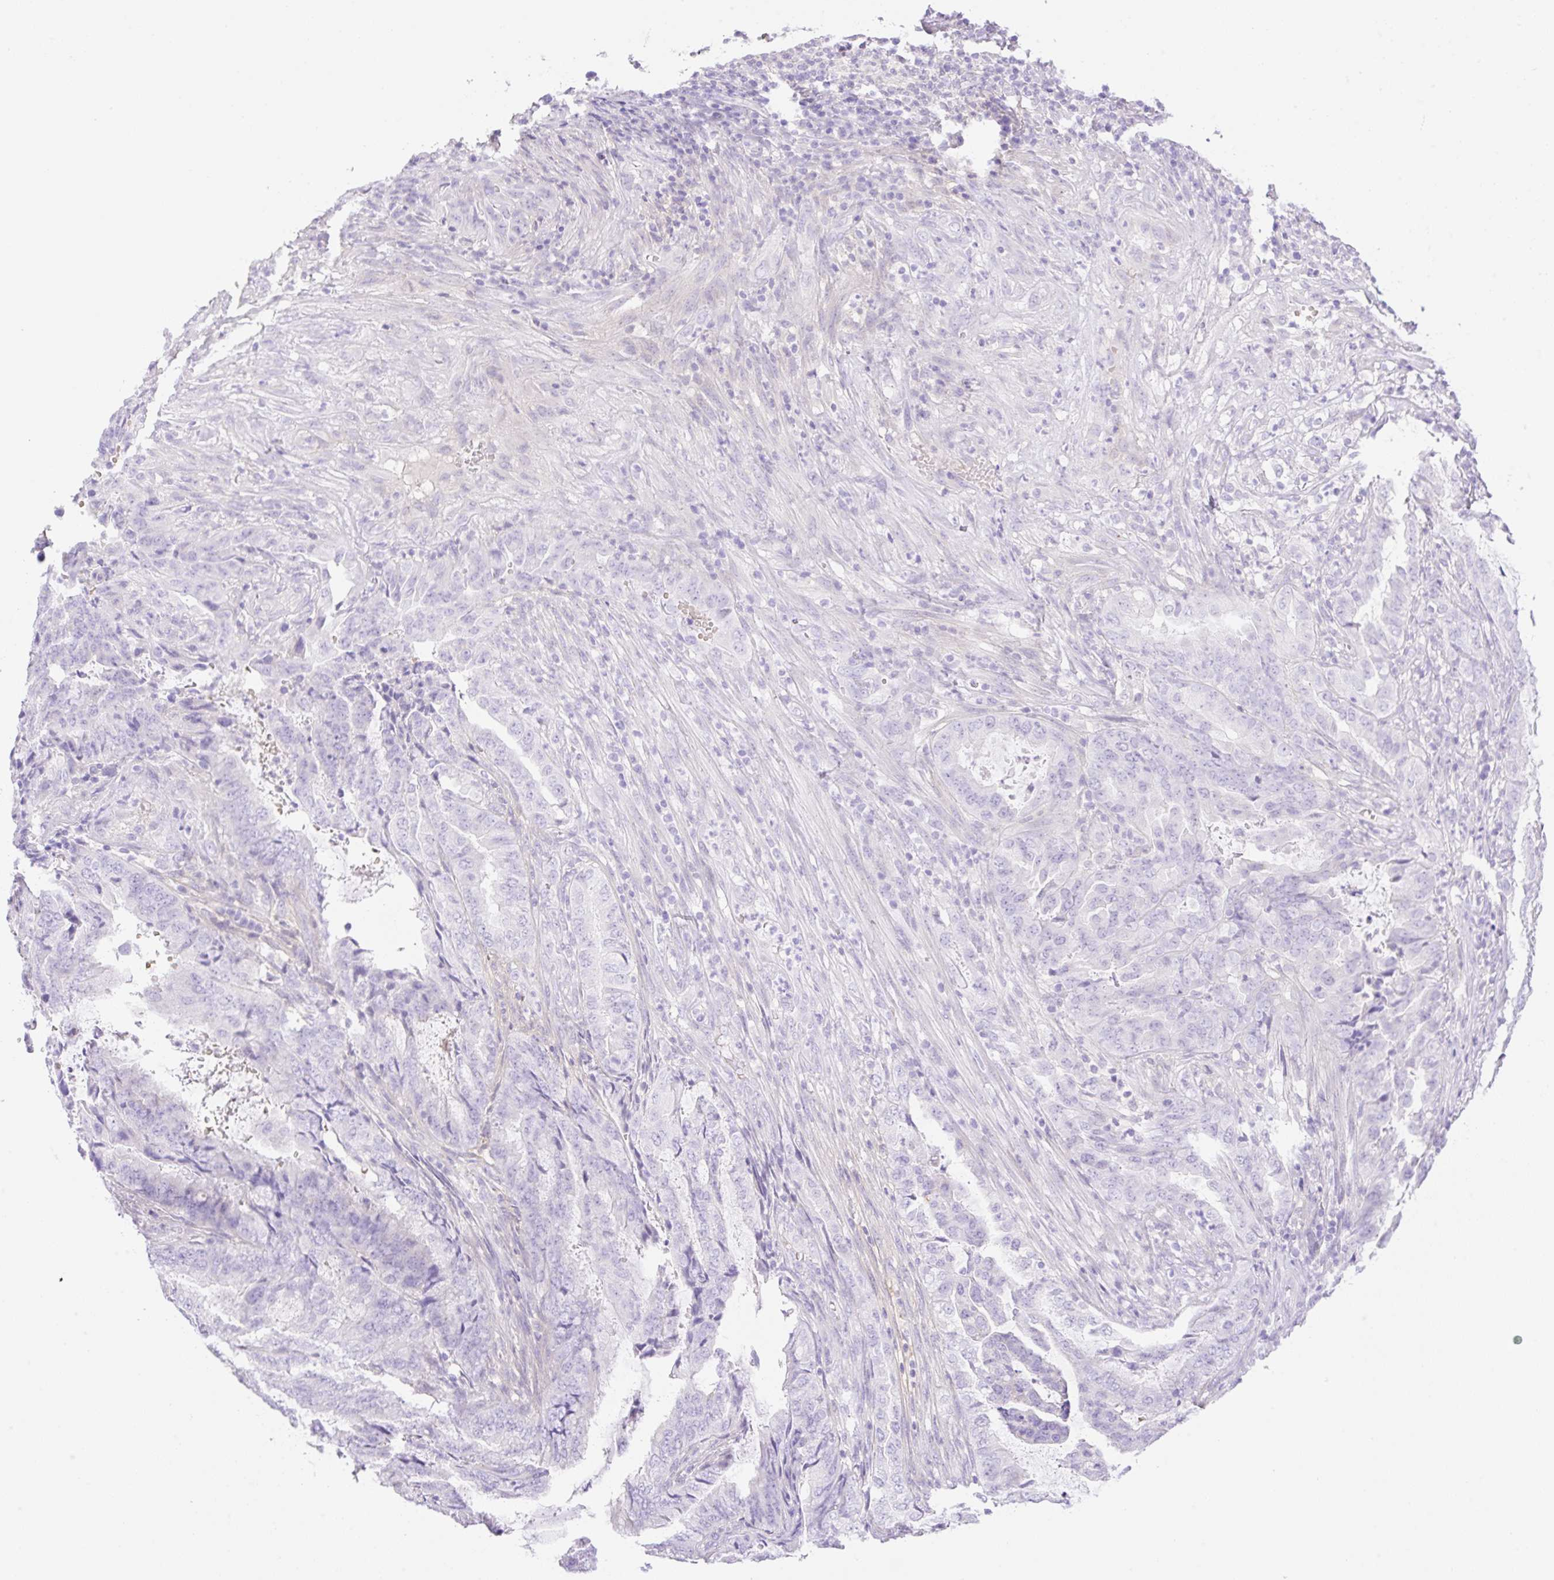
{"staining": {"intensity": "negative", "quantity": "none", "location": "none"}, "tissue": "endometrial cancer", "cell_type": "Tumor cells", "image_type": "cancer", "snomed": [{"axis": "morphology", "description": "Adenocarcinoma, NOS"}, {"axis": "topography", "description": "Endometrium"}], "caption": "Human endometrial adenocarcinoma stained for a protein using IHC shows no expression in tumor cells.", "gene": "CDX1", "patient": {"sex": "female", "age": 51}}